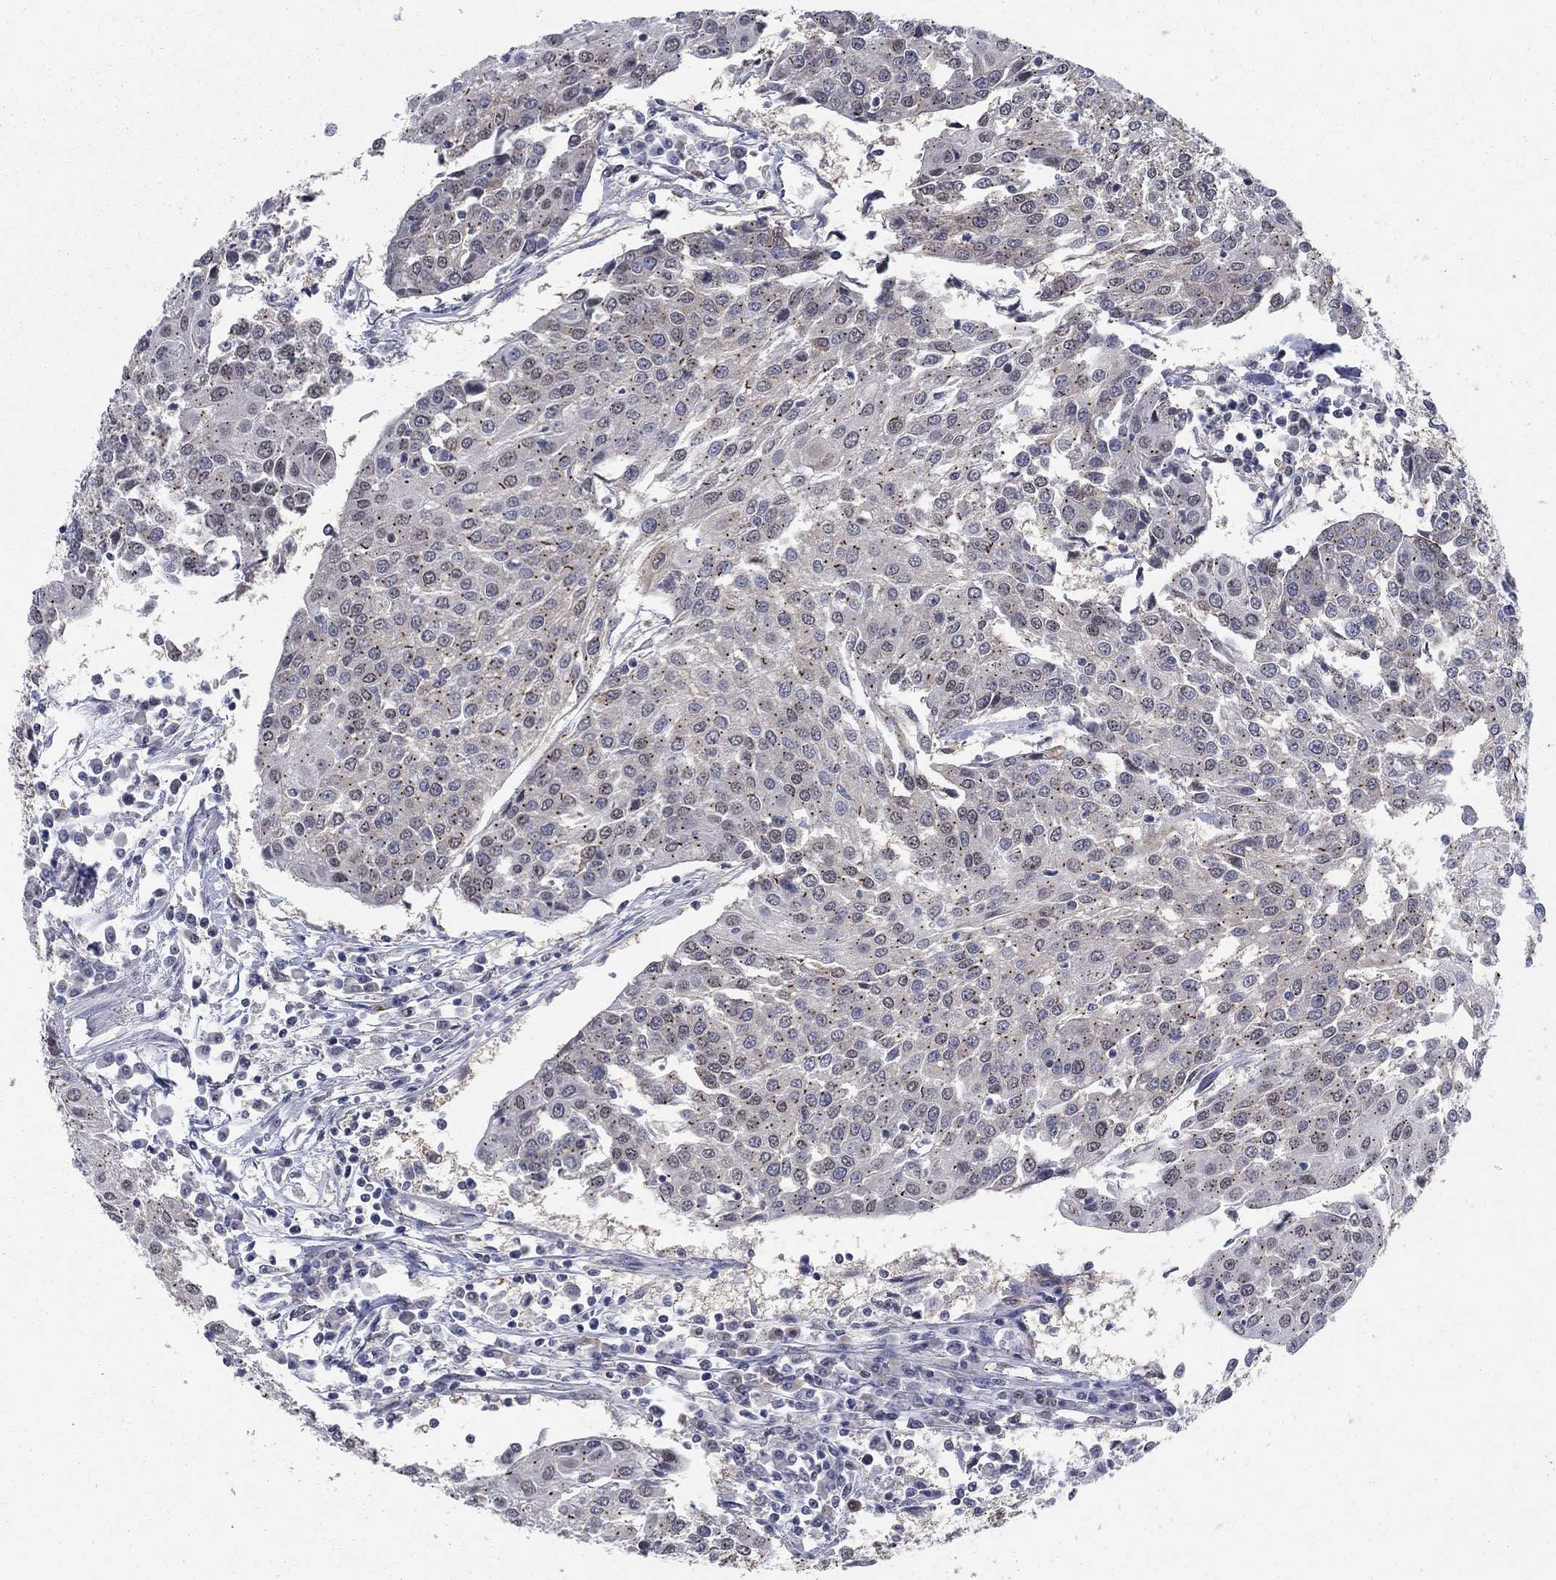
{"staining": {"intensity": "moderate", "quantity": ">75%", "location": "cytoplasmic/membranous"}, "tissue": "urothelial cancer", "cell_type": "Tumor cells", "image_type": "cancer", "snomed": [{"axis": "morphology", "description": "Urothelial carcinoma, High grade"}, {"axis": "topography", "description": "Urinary bladder"}], "caption": "IHC of human urothelial cancer exhibits medium levels of moderate cytoplasmic/membranous expression in approximately >75% of tumor cells.", "gene": "SH3RF1", "patient": {"sex": "female", "age": 85}}